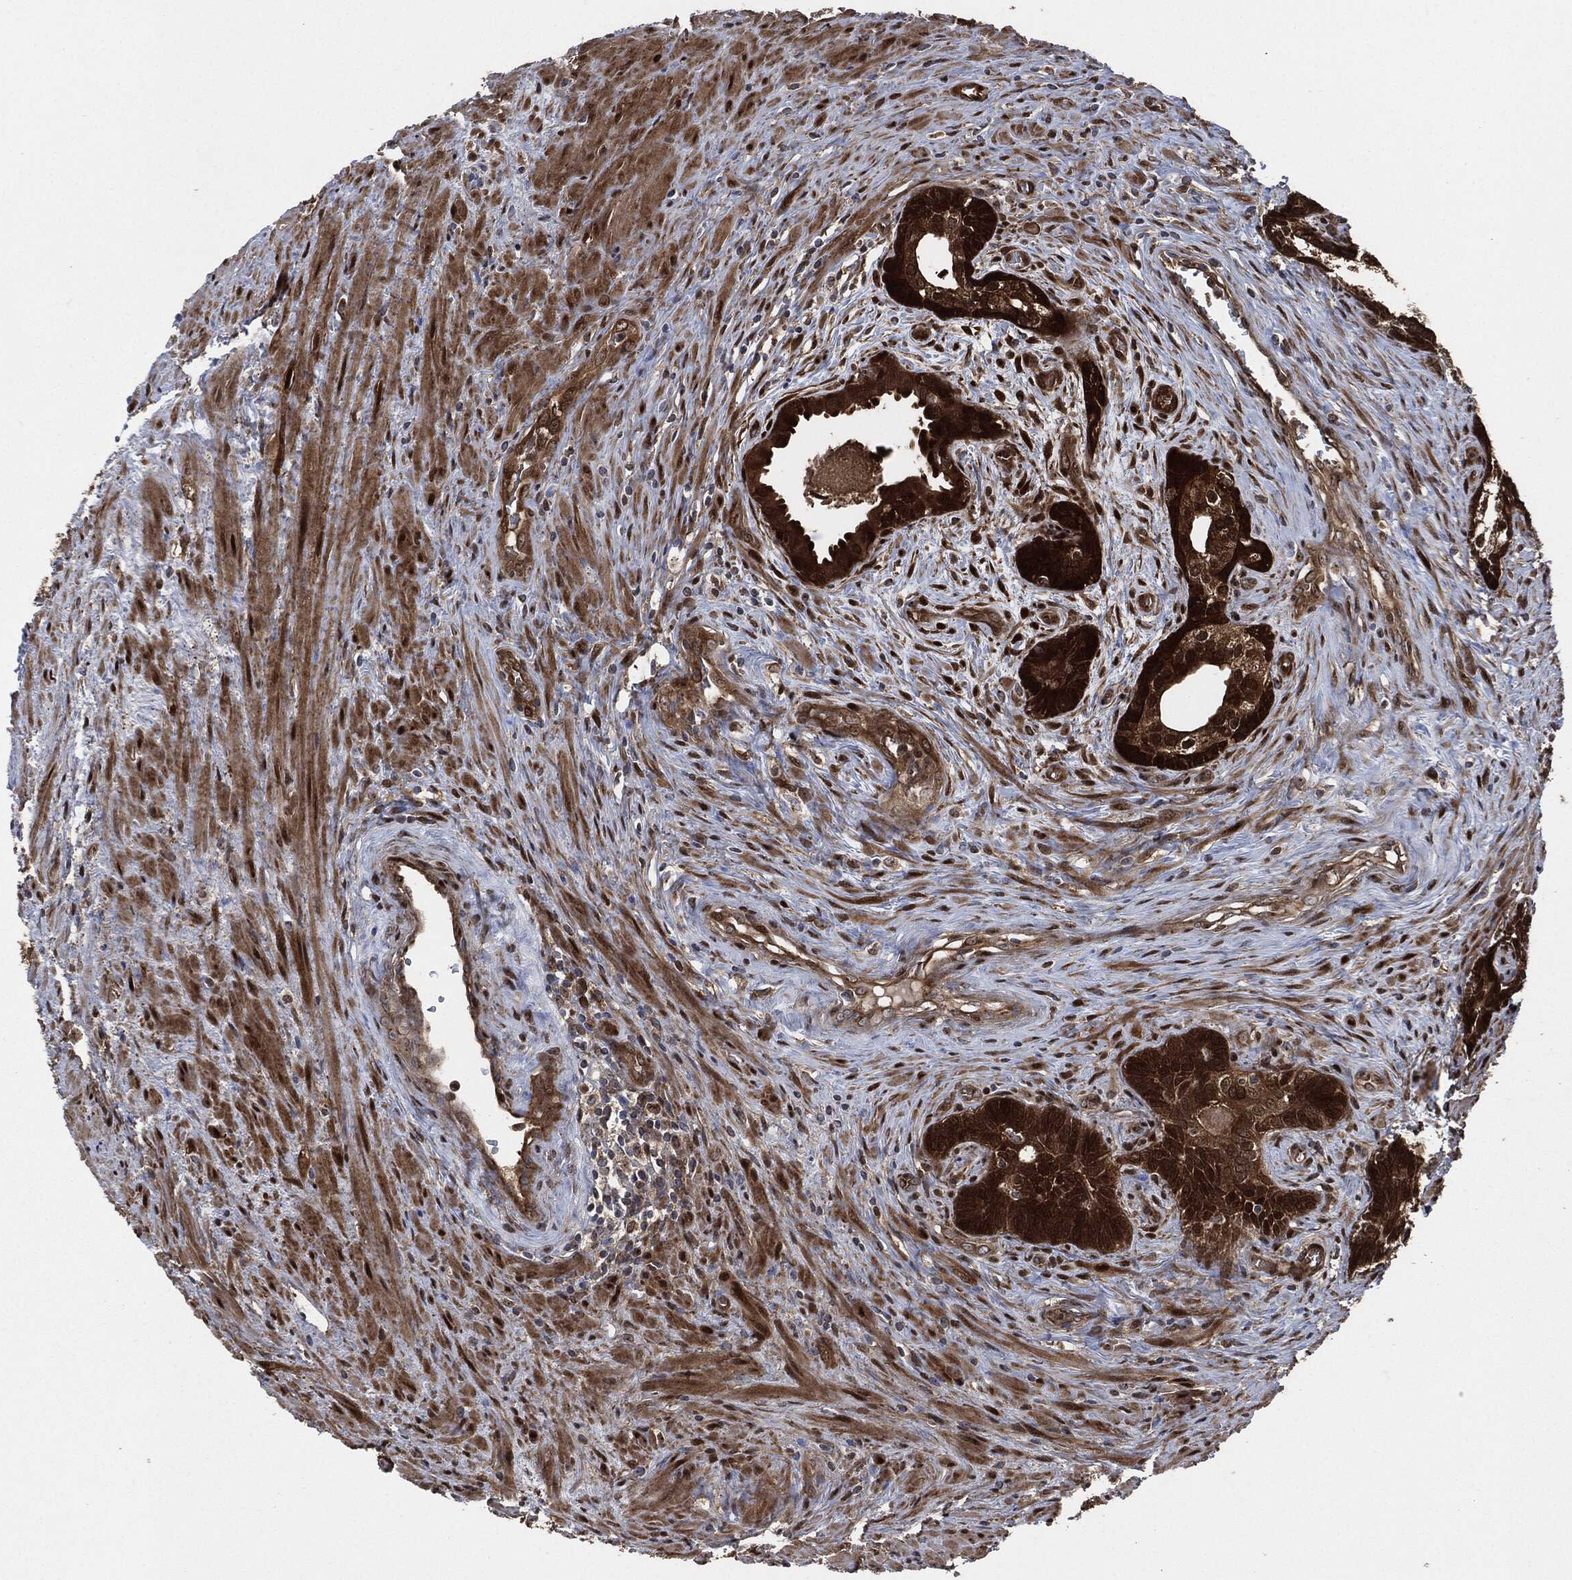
{"staining": {"intensity": "strong", "quantity": ">75%", "location": "cytoplasmic/membranous,nuclear"}, "tissue": "prostate cancer", "cell_type": "Tumor cells", "image_type": "cancer", "snomed": [{"axis": "morphology", "description": "Adenocarcinoma, NOS"}, {"axis": "morphology", "description": "Adenocarcinoma, High grade"}, {"axis": "topography", "description": "Prostate"}], "caption": "Protein staining by immunohistochemistry exhibits strong cytoplasmic/membranous and nuclear staining in approximately >75% of tumor cells in adenocarcinoma (prostate).", "gene": "DCTN1", "patient": {"sex": "male", "age": 61}}